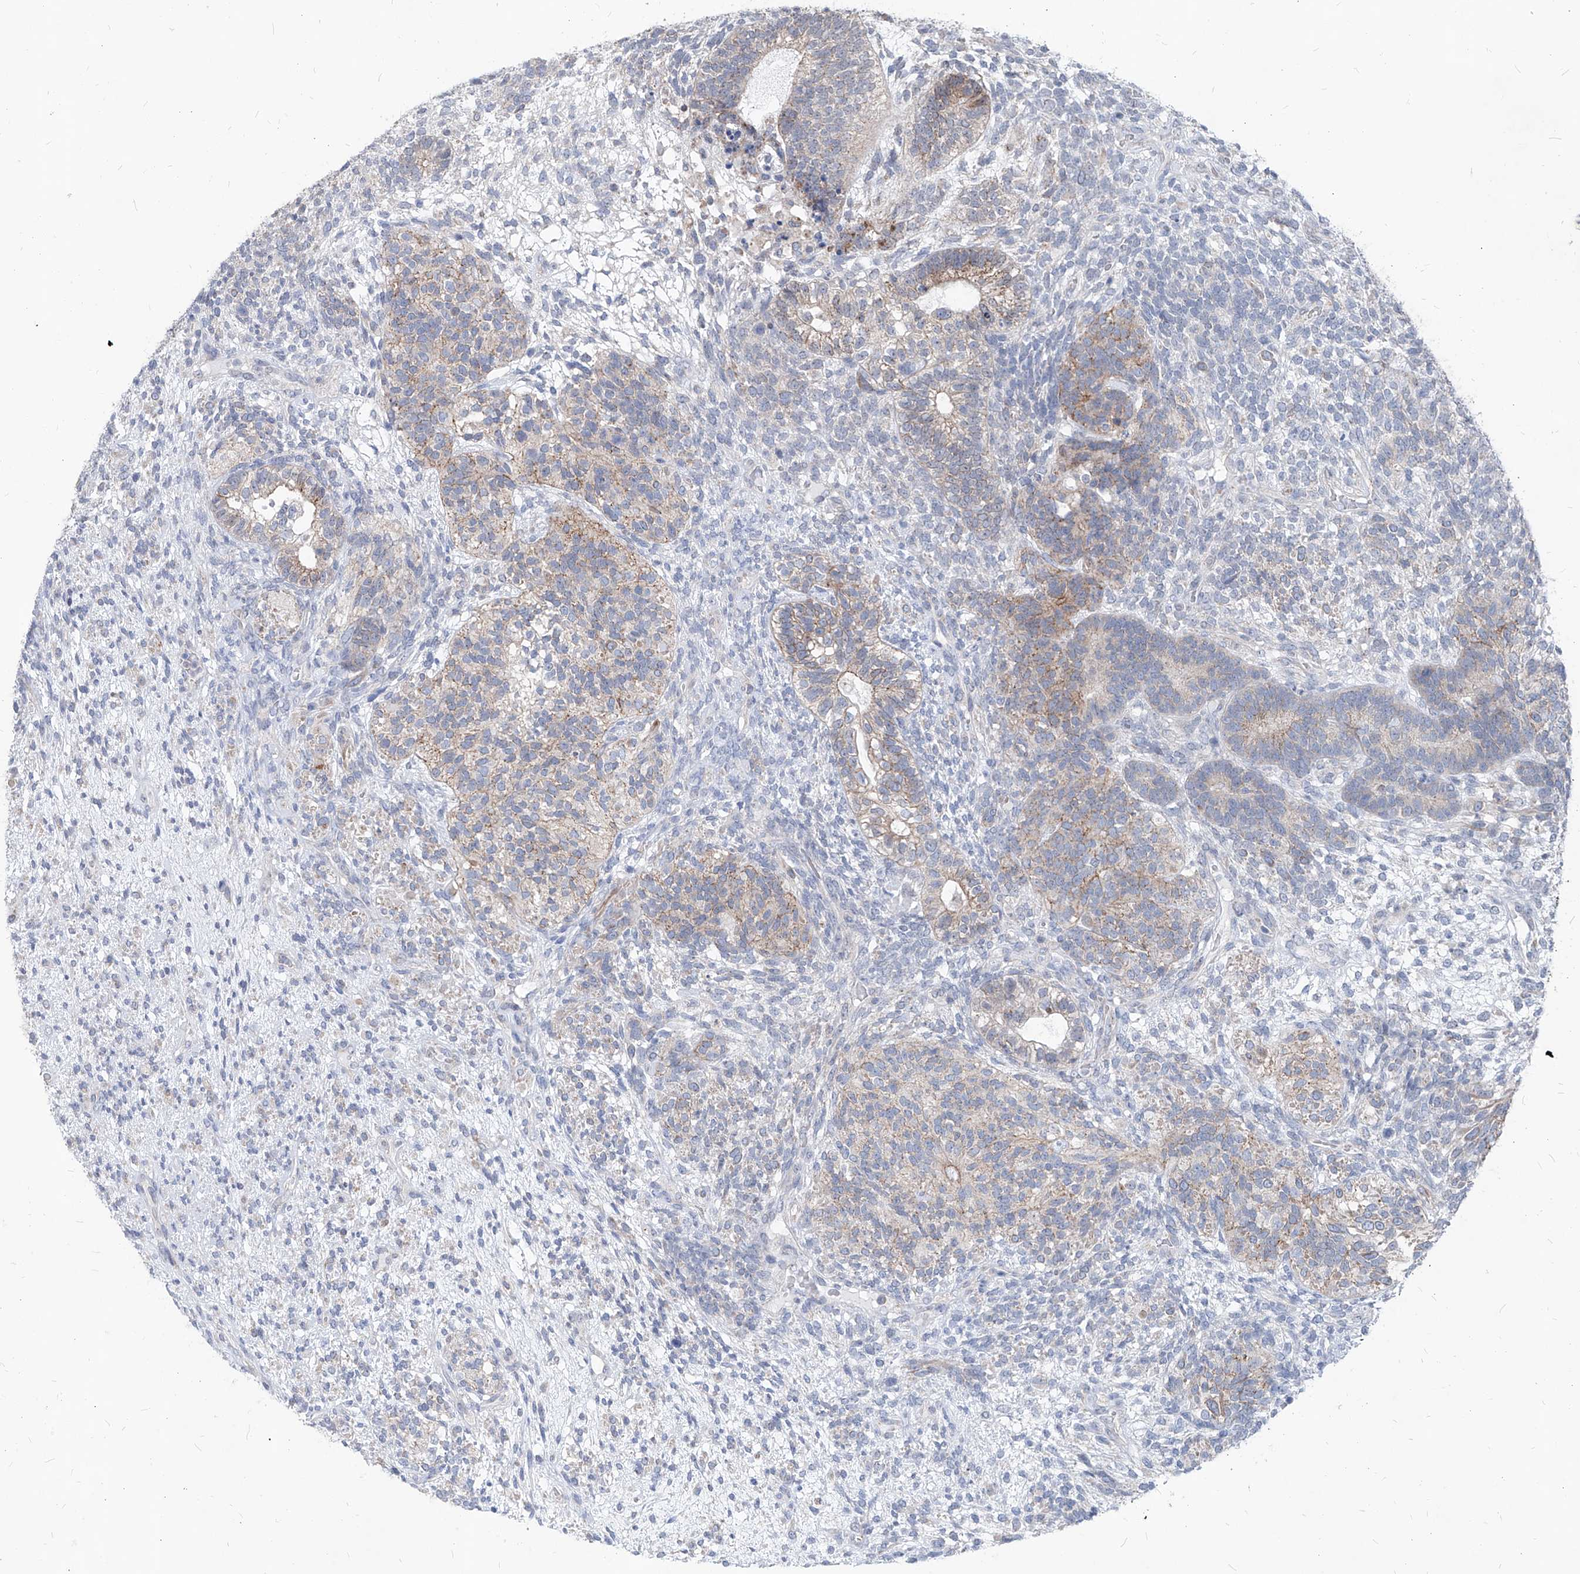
{"staining": {"intensity": "weak", "quantity": ">75%", "location": "cytoplasmic/membranous"}, "tissue": "testis cancer", "cell_type": "Tumor cells", "image_type": "cancer", "snomed": [{"axis": "morphology", "description": "Seminoma, NOS"}, {"axis": "morphology", "description": "Carcinoma, Embryonal, NOS"}, {"axis": "topography", "description": "Testis"}], "caption": "Protein staining of testis seminoma tissue exhibits weak cytoplasmic/membranous positivity in about >75% of tumor cells. (IHC, brightfield microscopy, high magnification).", "gene": "AGPS", "patient": {"sex": "male", "age": 28}}